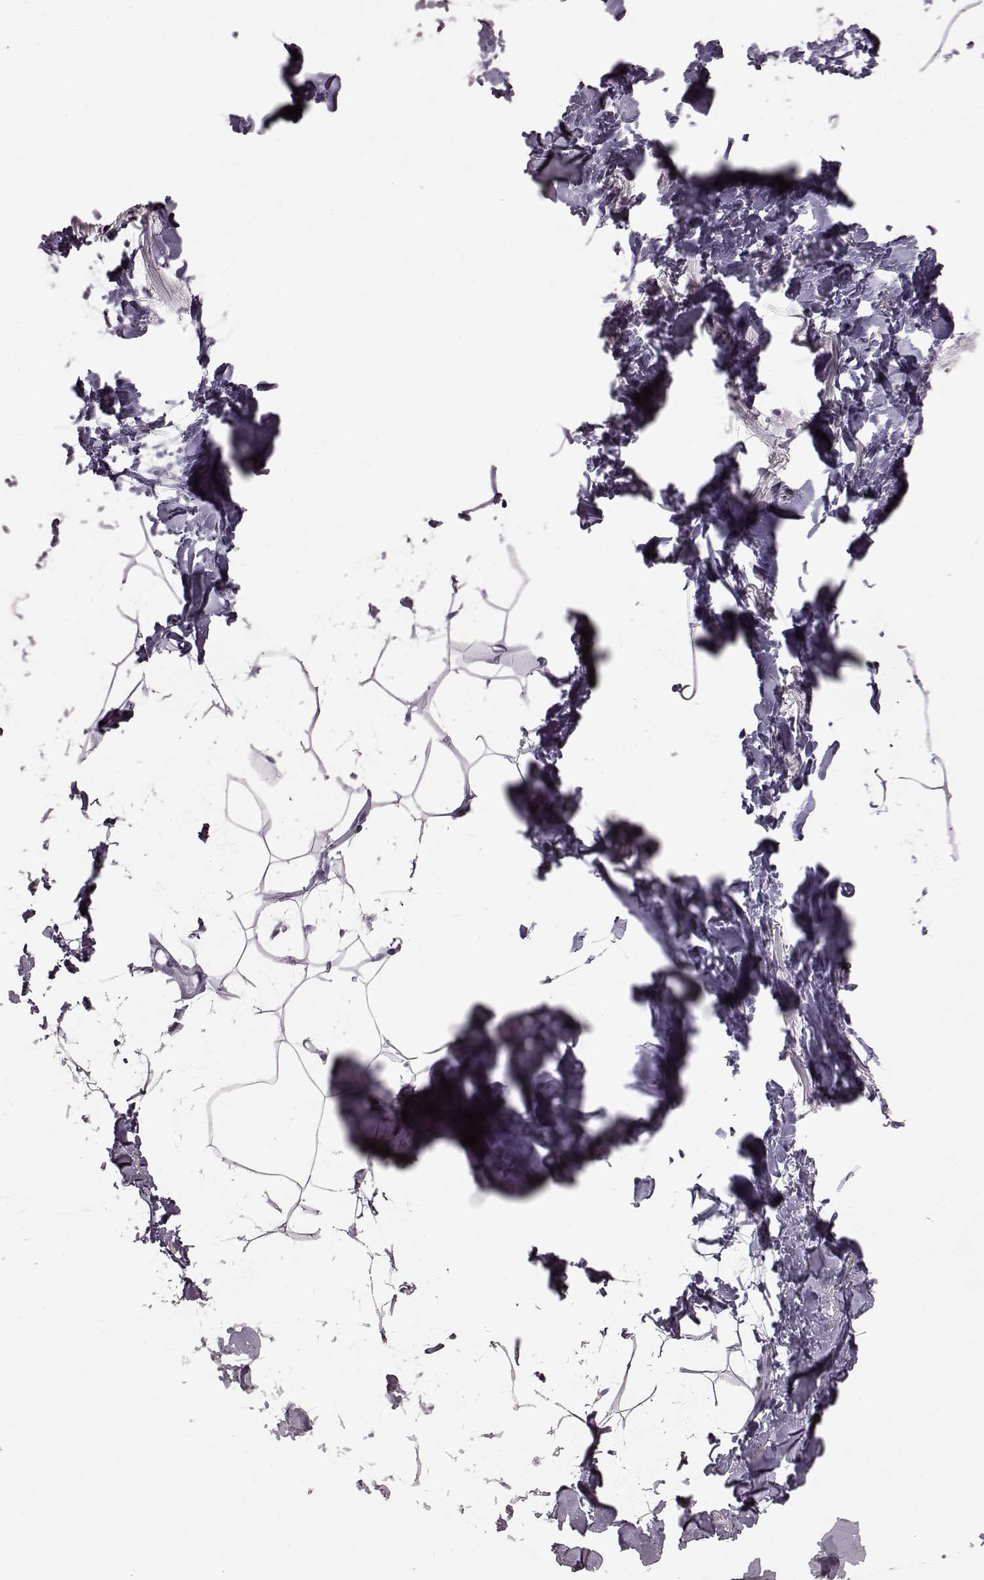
{"staining": {"intensity": "negative", "quantity": "none", "location": "none"}, "tissue": "breast", "cell_type": "Adipocytes", "image_type": "normal", "snomed": [{"axis": "morphology", "description": "Normal tissue, NOS"}, {"axis": "topography", "description": "Breast"}], "caption": "This histopathology image is of benign breast stained with immunohistochemistry to label a protein in brown with the nuclei are counter-stained blue. There is no expression in adipocytes.", "gene": "JSRP1", "patient": {"sex": "female", "age": 32}}